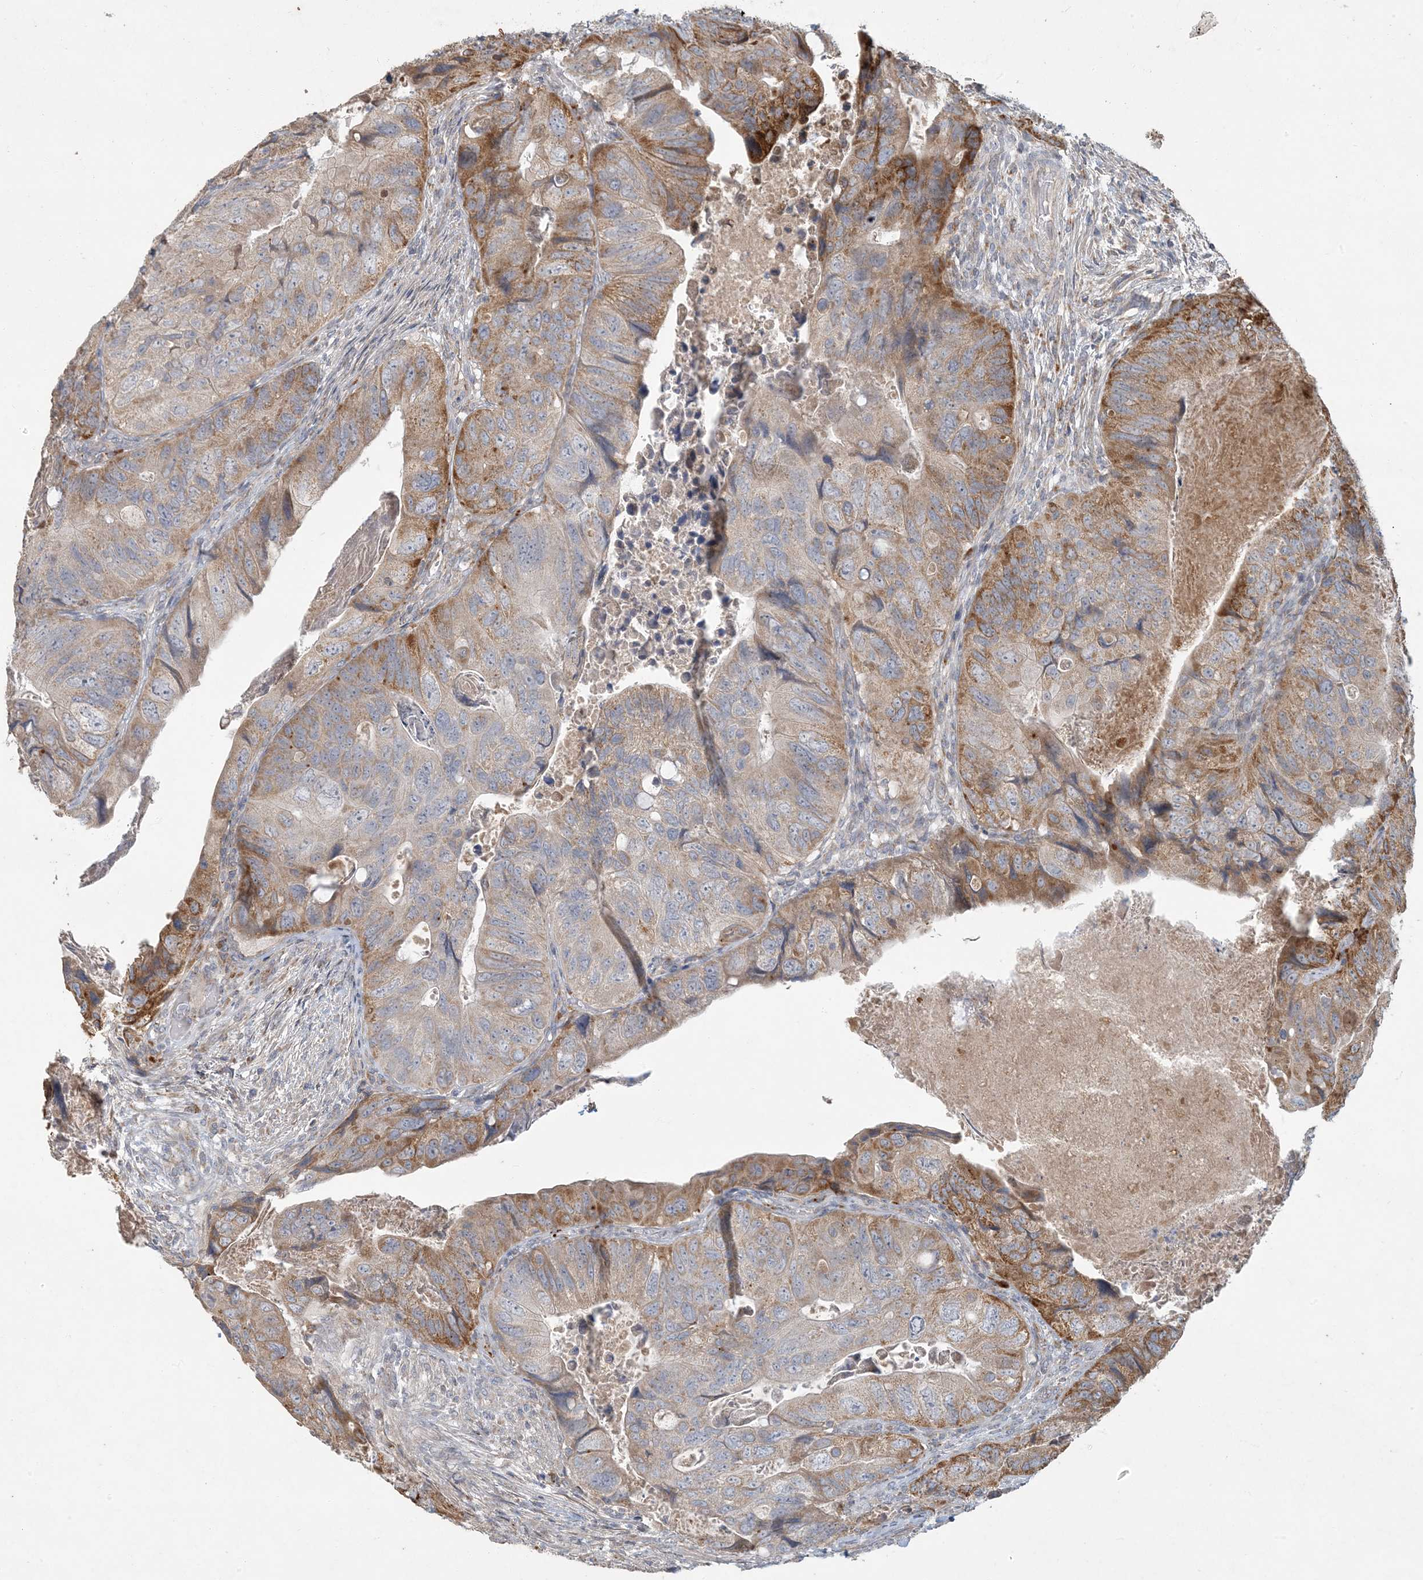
{"staining": {"intensity": "moderate", "quantity": ">75%", "location": "cytoplasmic/membranous"}, "tissue": "colorectal cancer", "cell_type": "Tumor cells", "image_type": "cancer", "snomed": [{"axis": "morphology", "description": "Adenocarcinoma, NOS"}, {"axis": "topography", "description": "Rectum"}], "caption": "Moderate cytoplasmic/membranous positivity is seen in about >75% of tumor cells in colorectal cancer (adenocarcinoma).", "gene": "LTN1", "patient": {"sex": "male", "age": 63}}